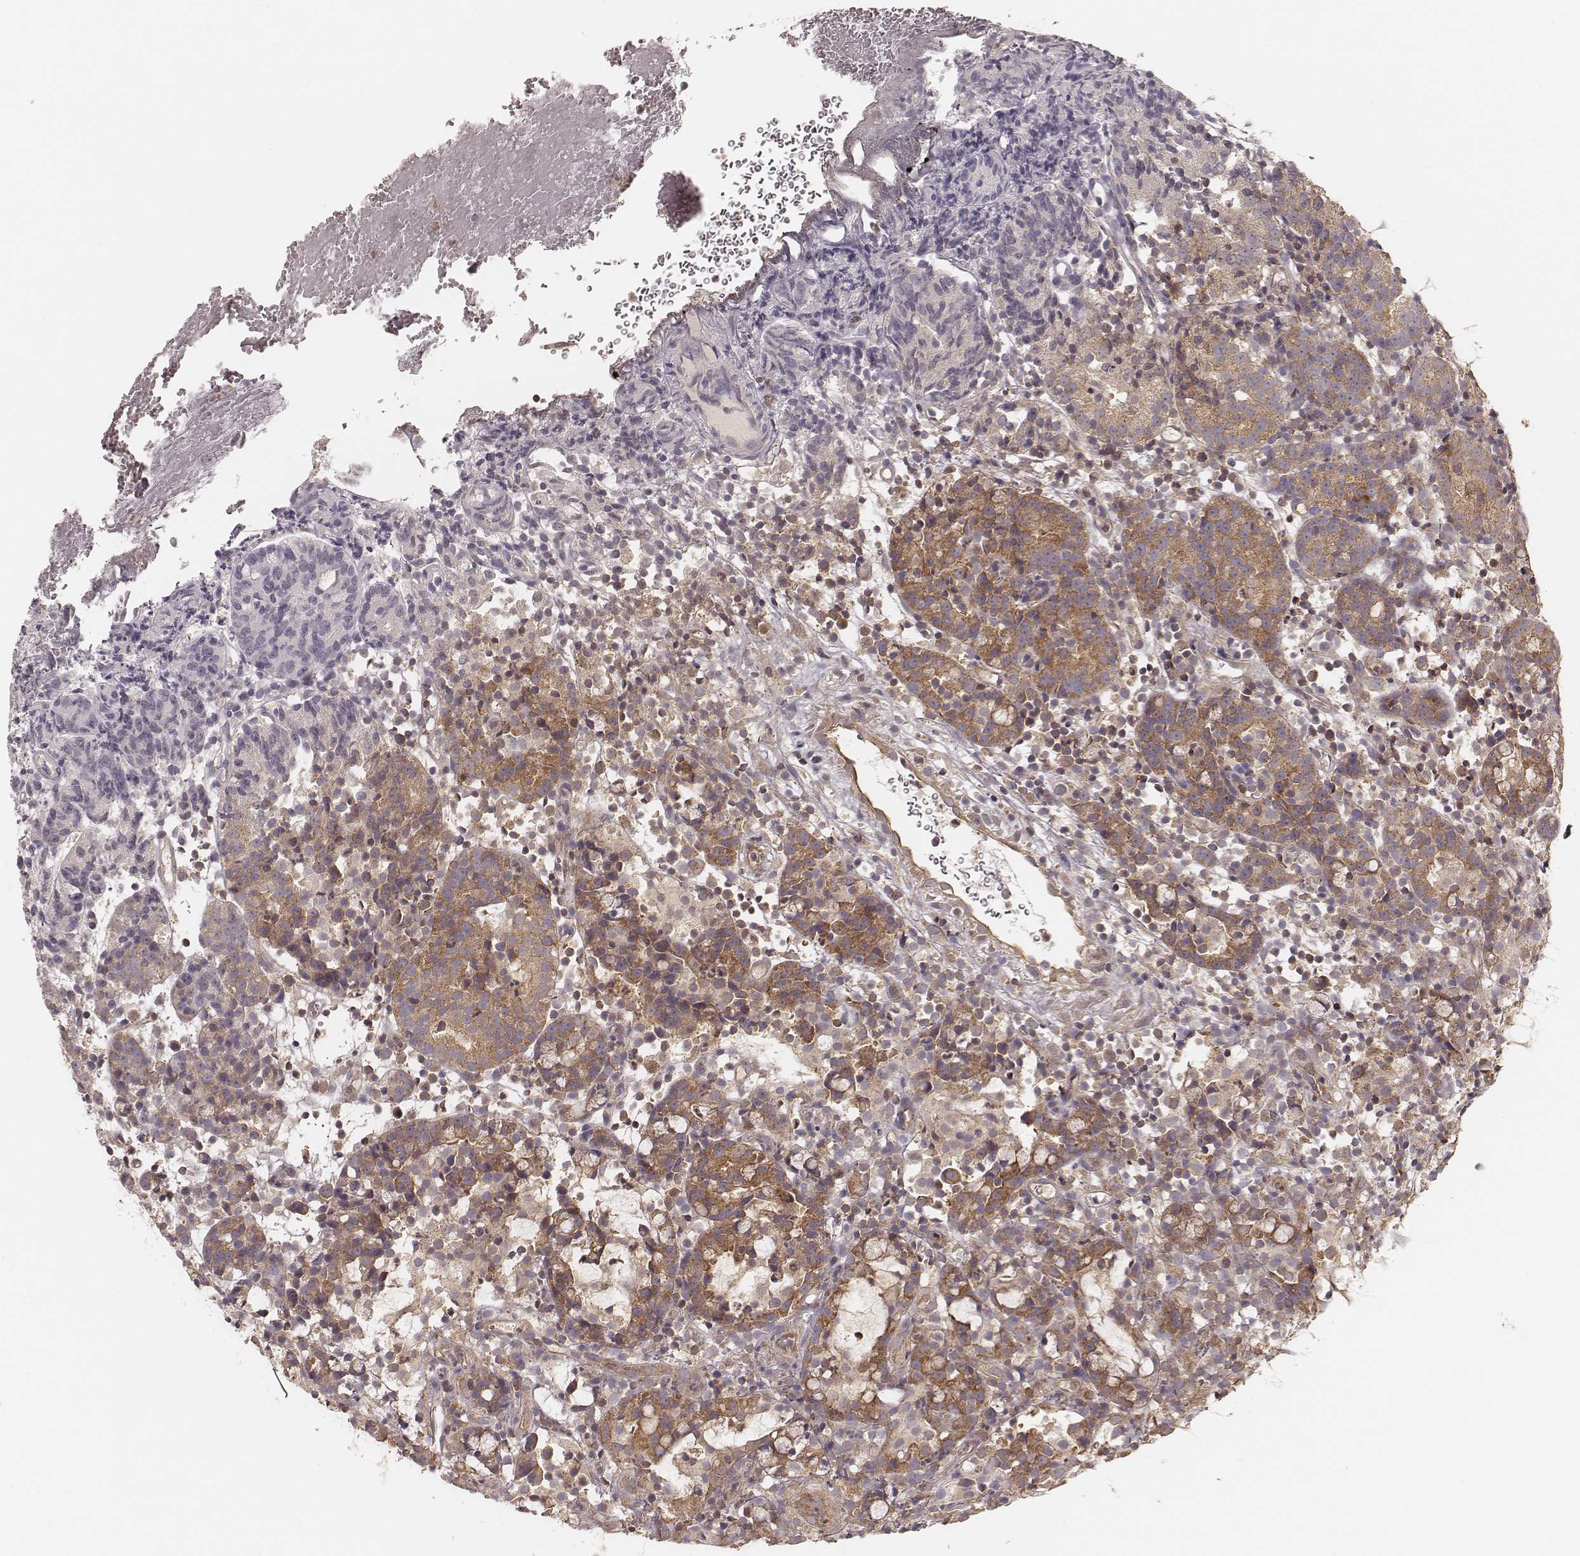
{"staining": {"intensity": "moderate", "quantity": "25%-75%", "location": "cytoplasmic/membranous"}, "tissue": "prostate cancer", "cell_type": "Tumor cells", "image_type": "cancer", "snomed": [{"axis": "morphology", "description": "Adenocarcinoma, High grade"}, {"axis": "topography", "description": "Prostate"}], "caption": "Human prostate cancer (adenocarcinoma (high-grade)) stained for a protein (brown) reveals moderate cytoplasmic/membranous positive staining in approximately 25%-75% of tumor cells.", "gene": "CARS1", "patient": {"sex": "male", "age": 53}}